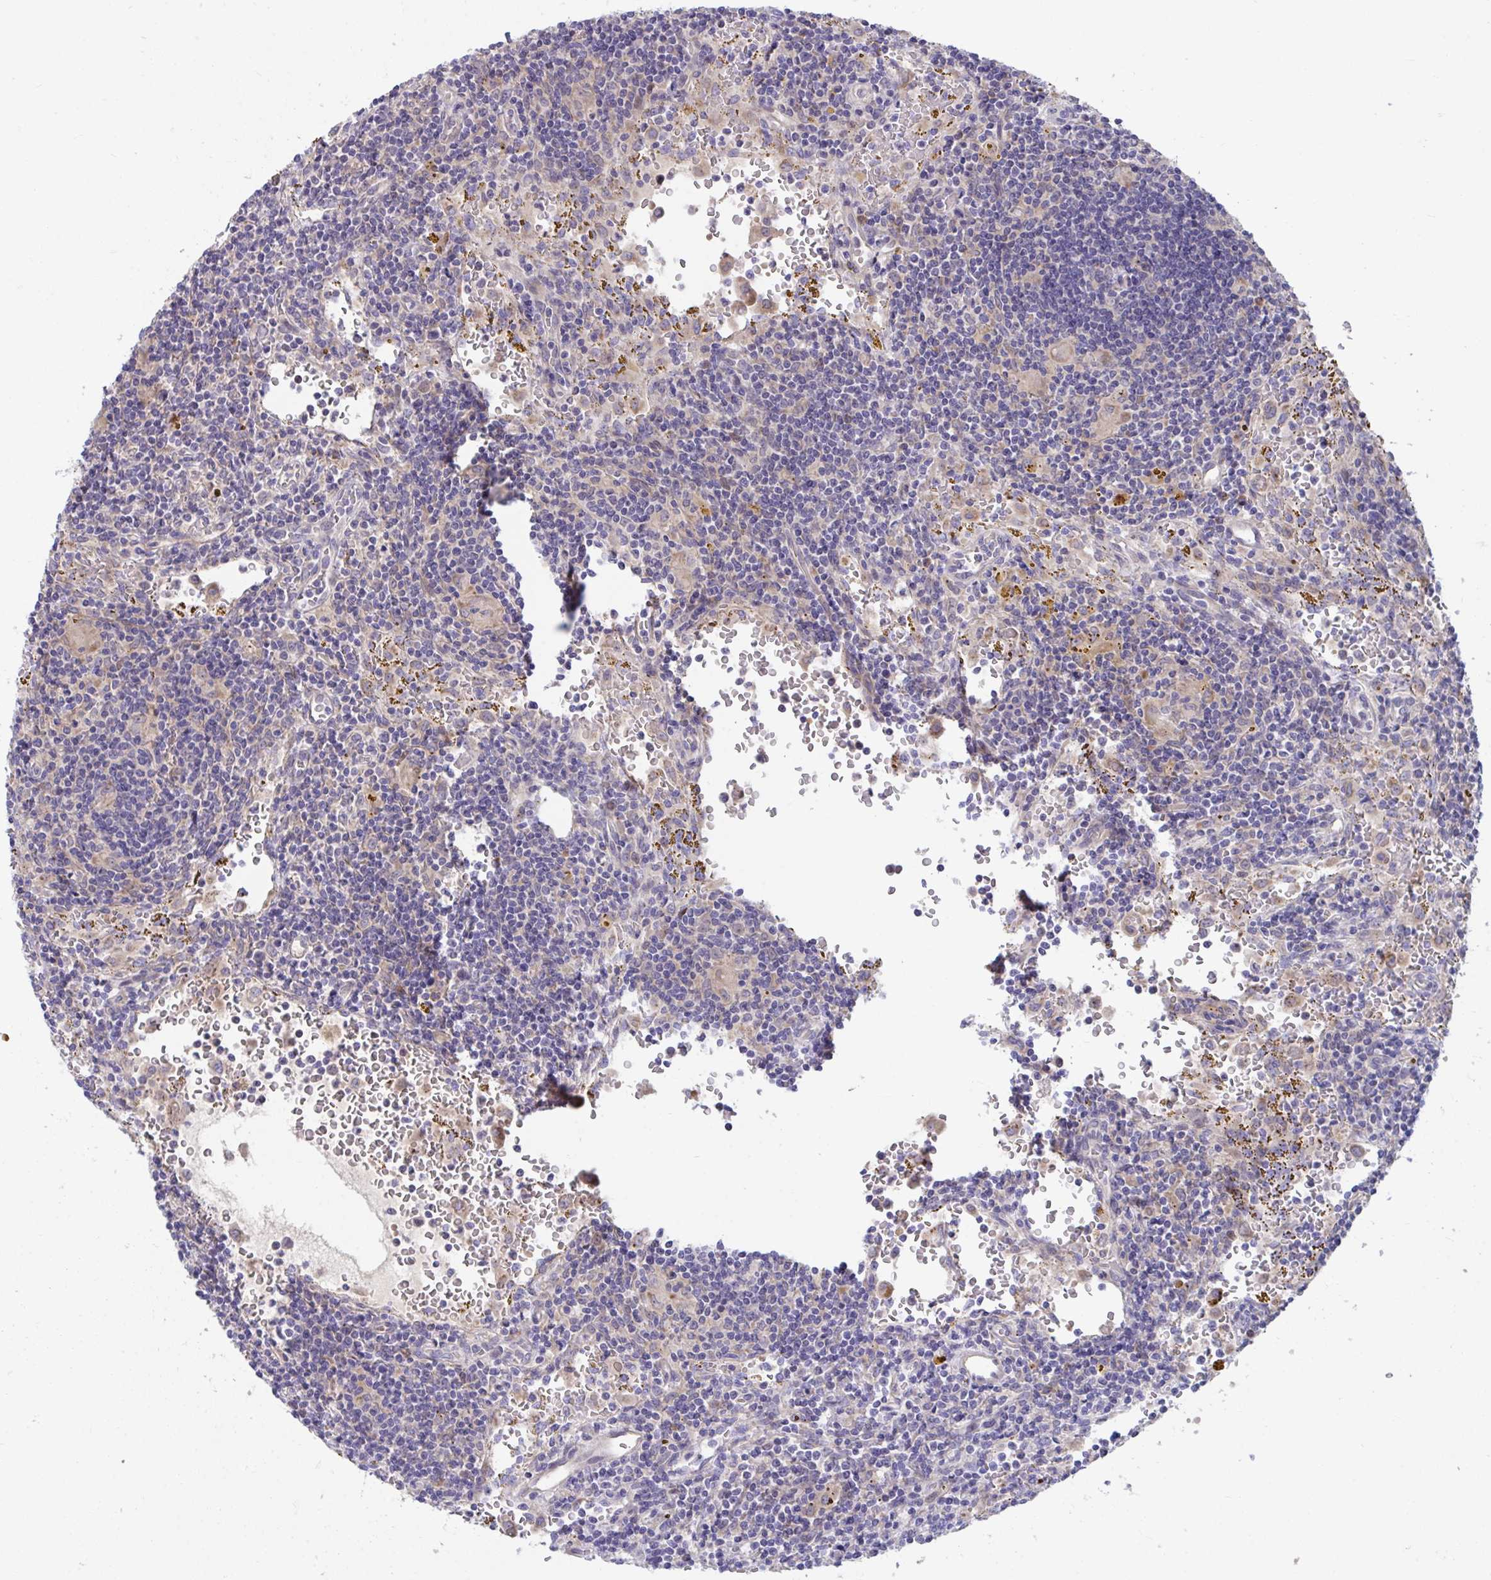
{"staining": {"intensity": "negative", "quantity": "none", "location": "none"}, "tissue": "lymphoma", "cell_type": "Tumor cells", "image_type": "cancer", "snomed": [{"axis": "morphology", "description": "Malignant lymphoma, non-Hodgkin's type, Low grade"}, {"axis": "topography", "description": "Spleen"}], "caption": "Immunohistochemical staining of lymphoma exhibits no significant staining in tumor cells.", "gene": "SUSD4", "patient": {"sex": "female", "age": 70}}